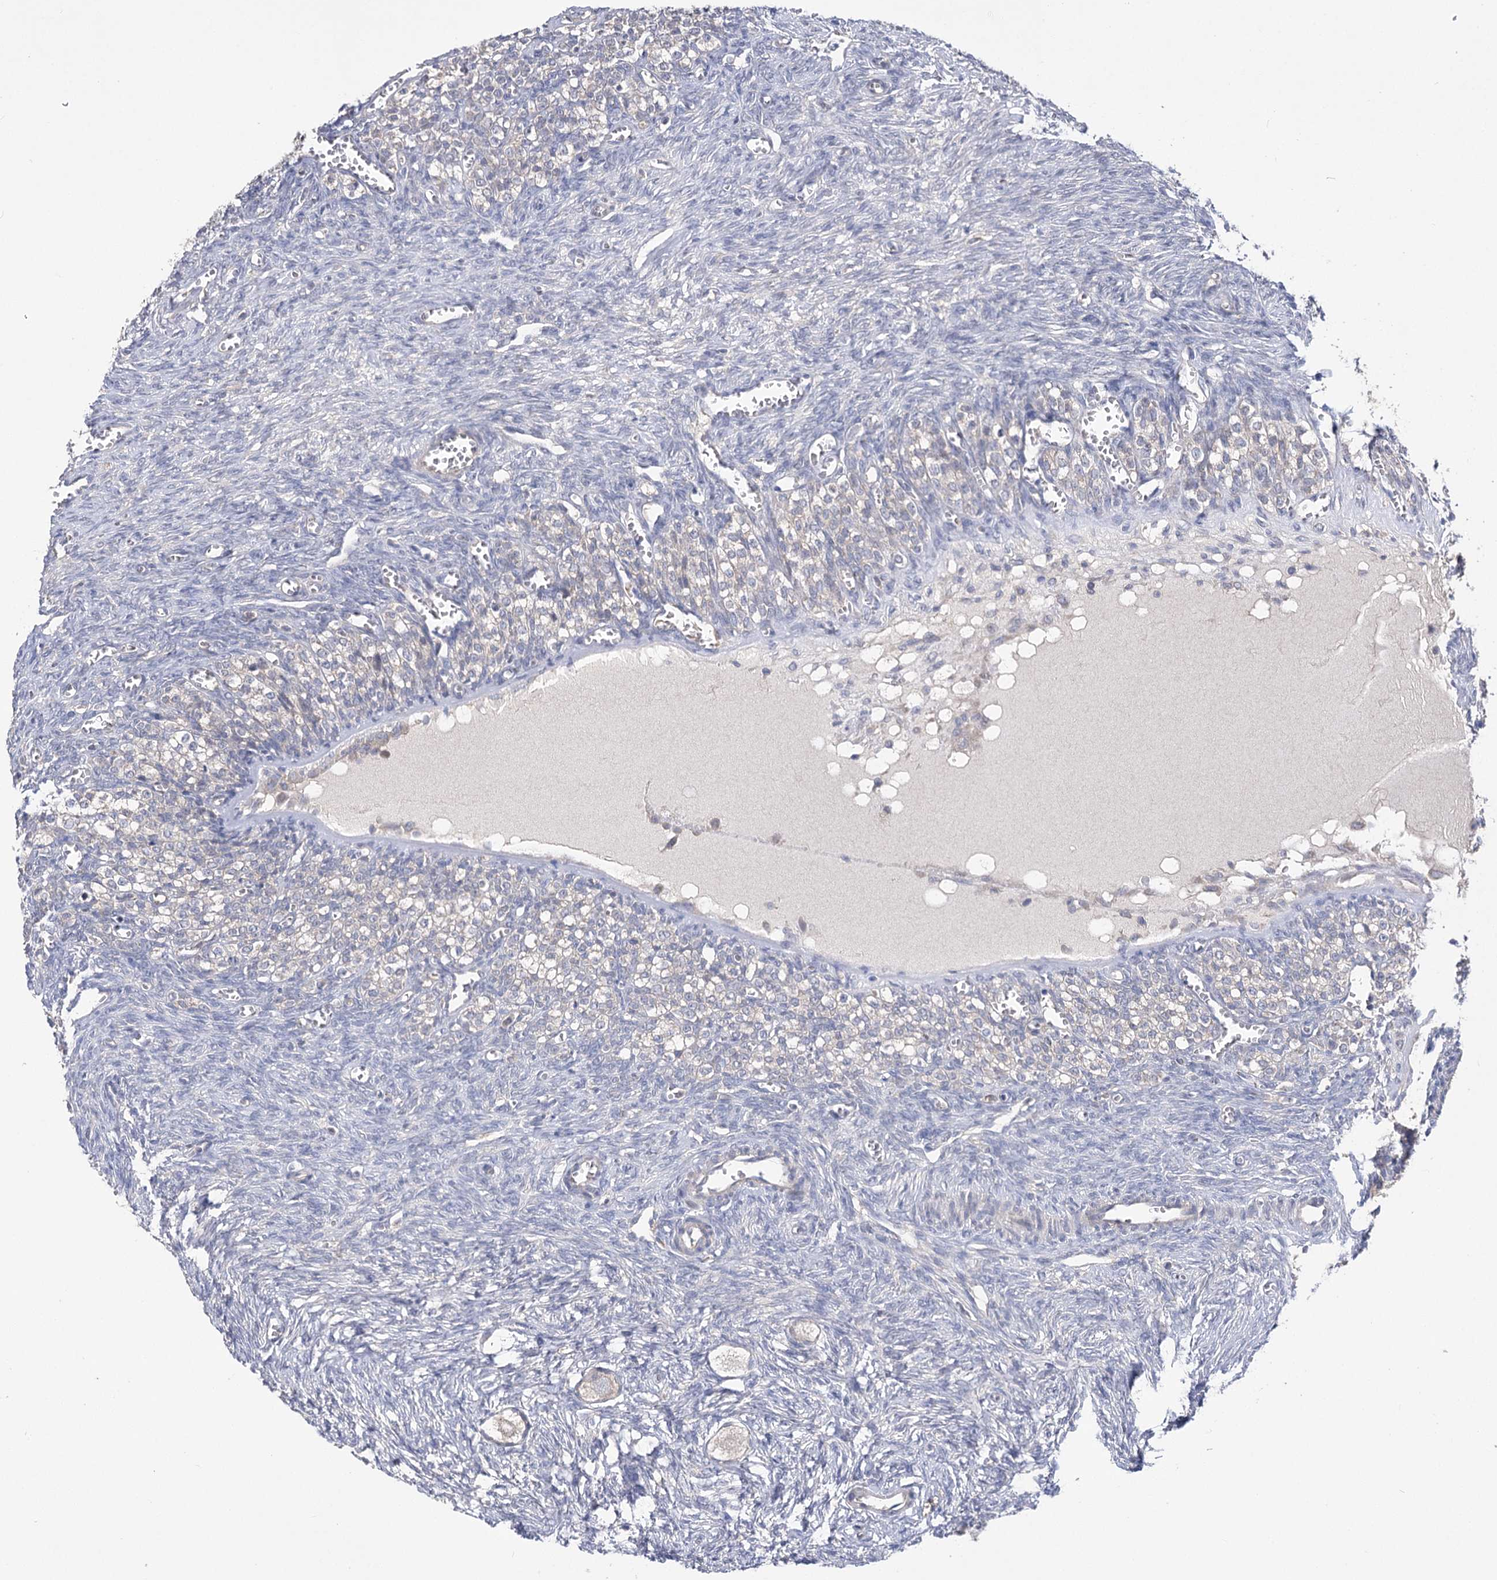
{"staining": {"intensity": "negative", "quantity": "none", "location": "none"}, "tissue": "ovary", "cell_type": "Follicle cells", "image_type": "normal", "snomed": [{"axis": "morphology", "description": "Normal tissue, NOS"}, {"axis": "topography", "description": "Ovary"}], "caption": "High power microscopy photomicrograph of an immunohistochemistry histopathology image of benign ovary, revealing no significant positivity in follicle cells.", "gene": "AURKC", "patient": {"sex": "female", "age": 27}}